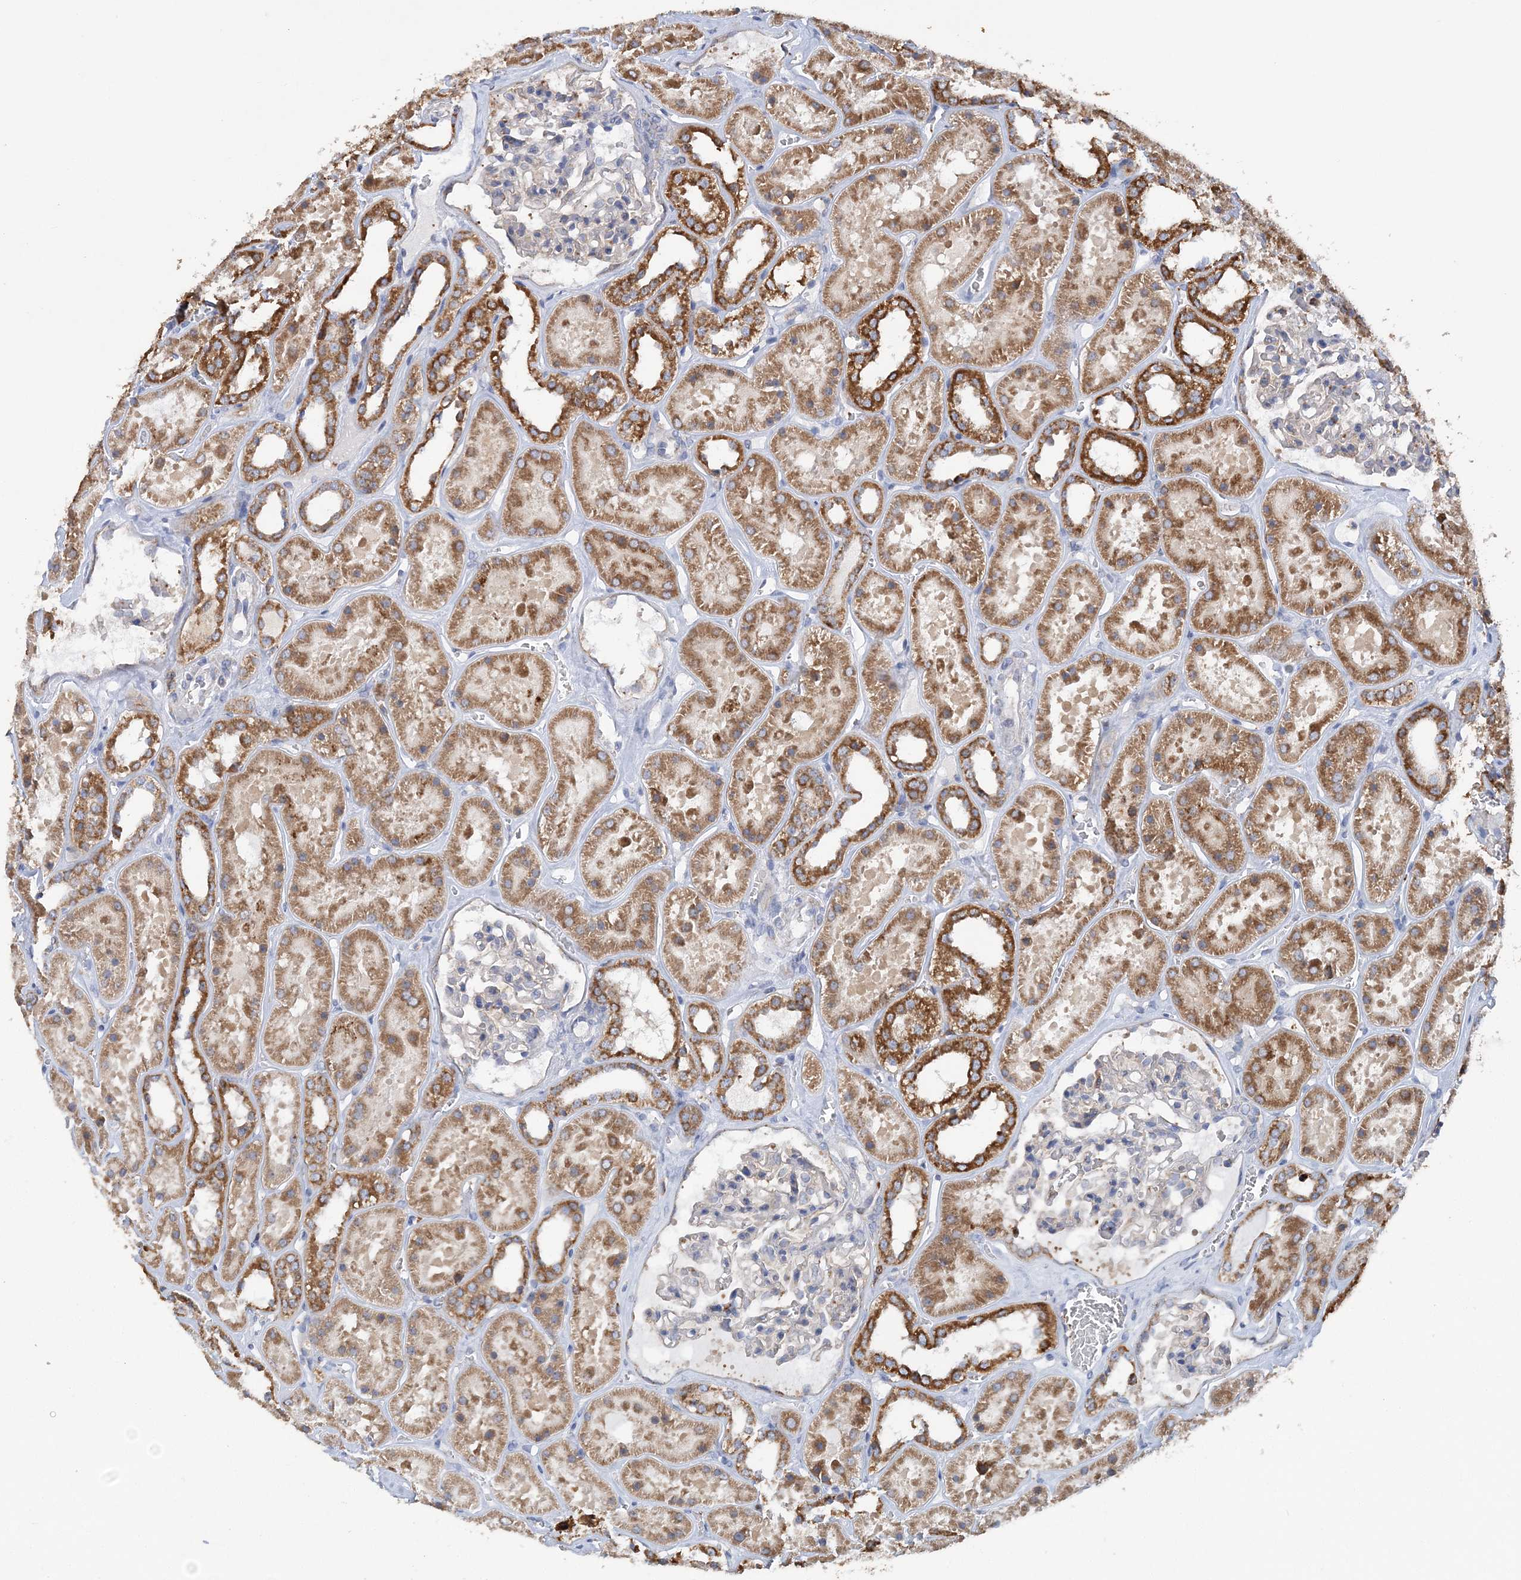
{"staining": {"intensity": "weak", "quantity": "<25%", "location": "cytoplasmic/membranous"}, "tissue": "kidney", "cell_type": "Cells in glomeruli", "image_type": "normal", "snomed": [{"axis": "morphology", "description": "Normal tissue, NOS"}, {"axis": "topography", "description": "Kidney"}], "caption": "Image shows no protein expression in cells in glomeruli of unremarkable kidney.", "gene": "TTC32", "patient": {"sex": "female", "age": 41}}